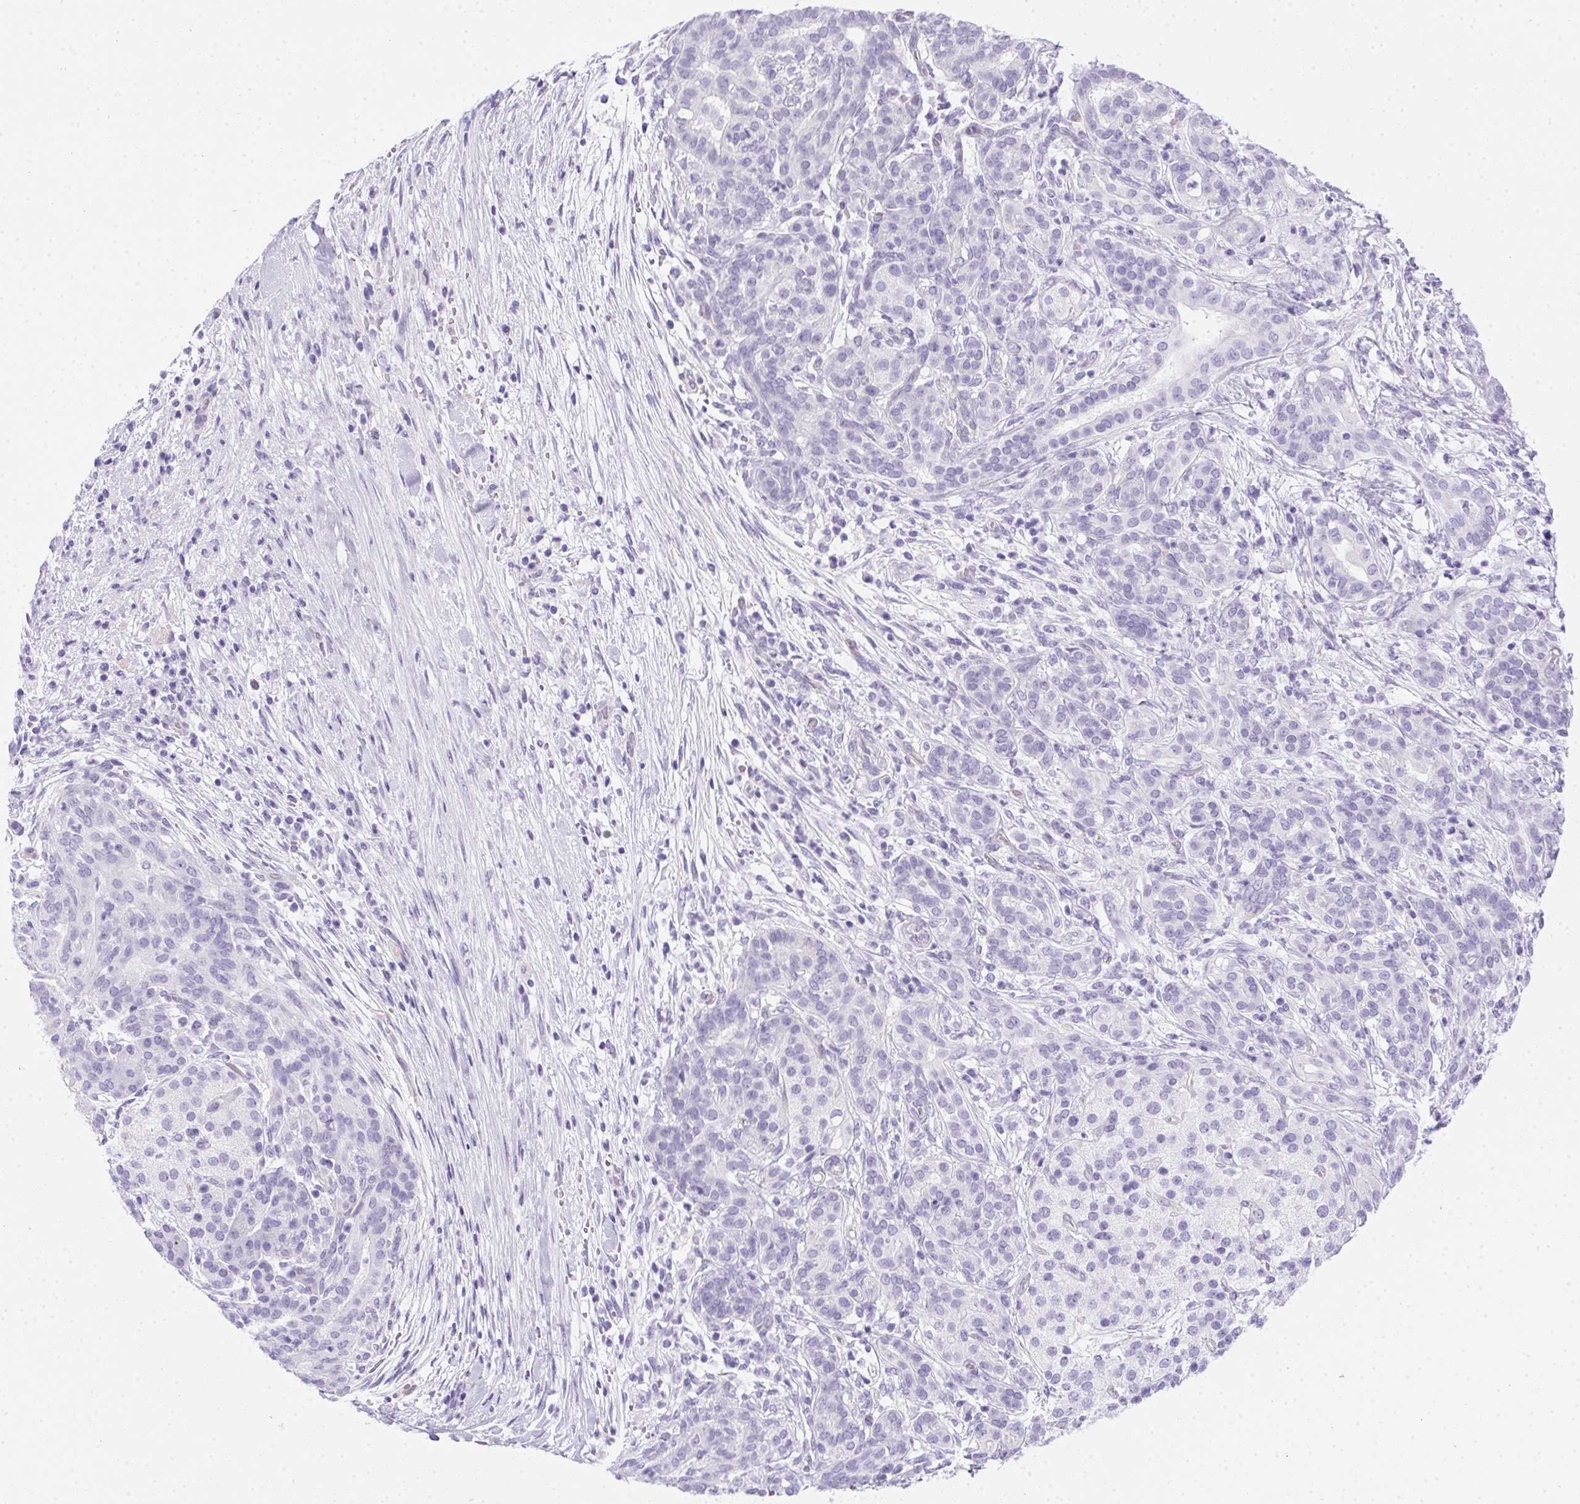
{"staining": {"intensity": "negative", "quantity": "none", "location": "none"}, "tissue": "pancreatic cancer", "cell_type": "Tumor cells", "image_type": "cancer", "snomed": [{"axis": "morphology", "description": "Adenocarcinoma, NOS"}, {"axis": "topography", "description": "Pancreas"}], "caption": "IHC micrograph of neoplastic tissue: human pancreatic cancer stained with DAB (3,3'-diaminobenzidine) exhibits no significant protein positivity in tumor cells. The staining is performed using DAB brown chromogen with nuclei counter-stained in using hematoxylin.", "gene": "SPACA5B", "patient": {"sex": "male", "age": 44}}